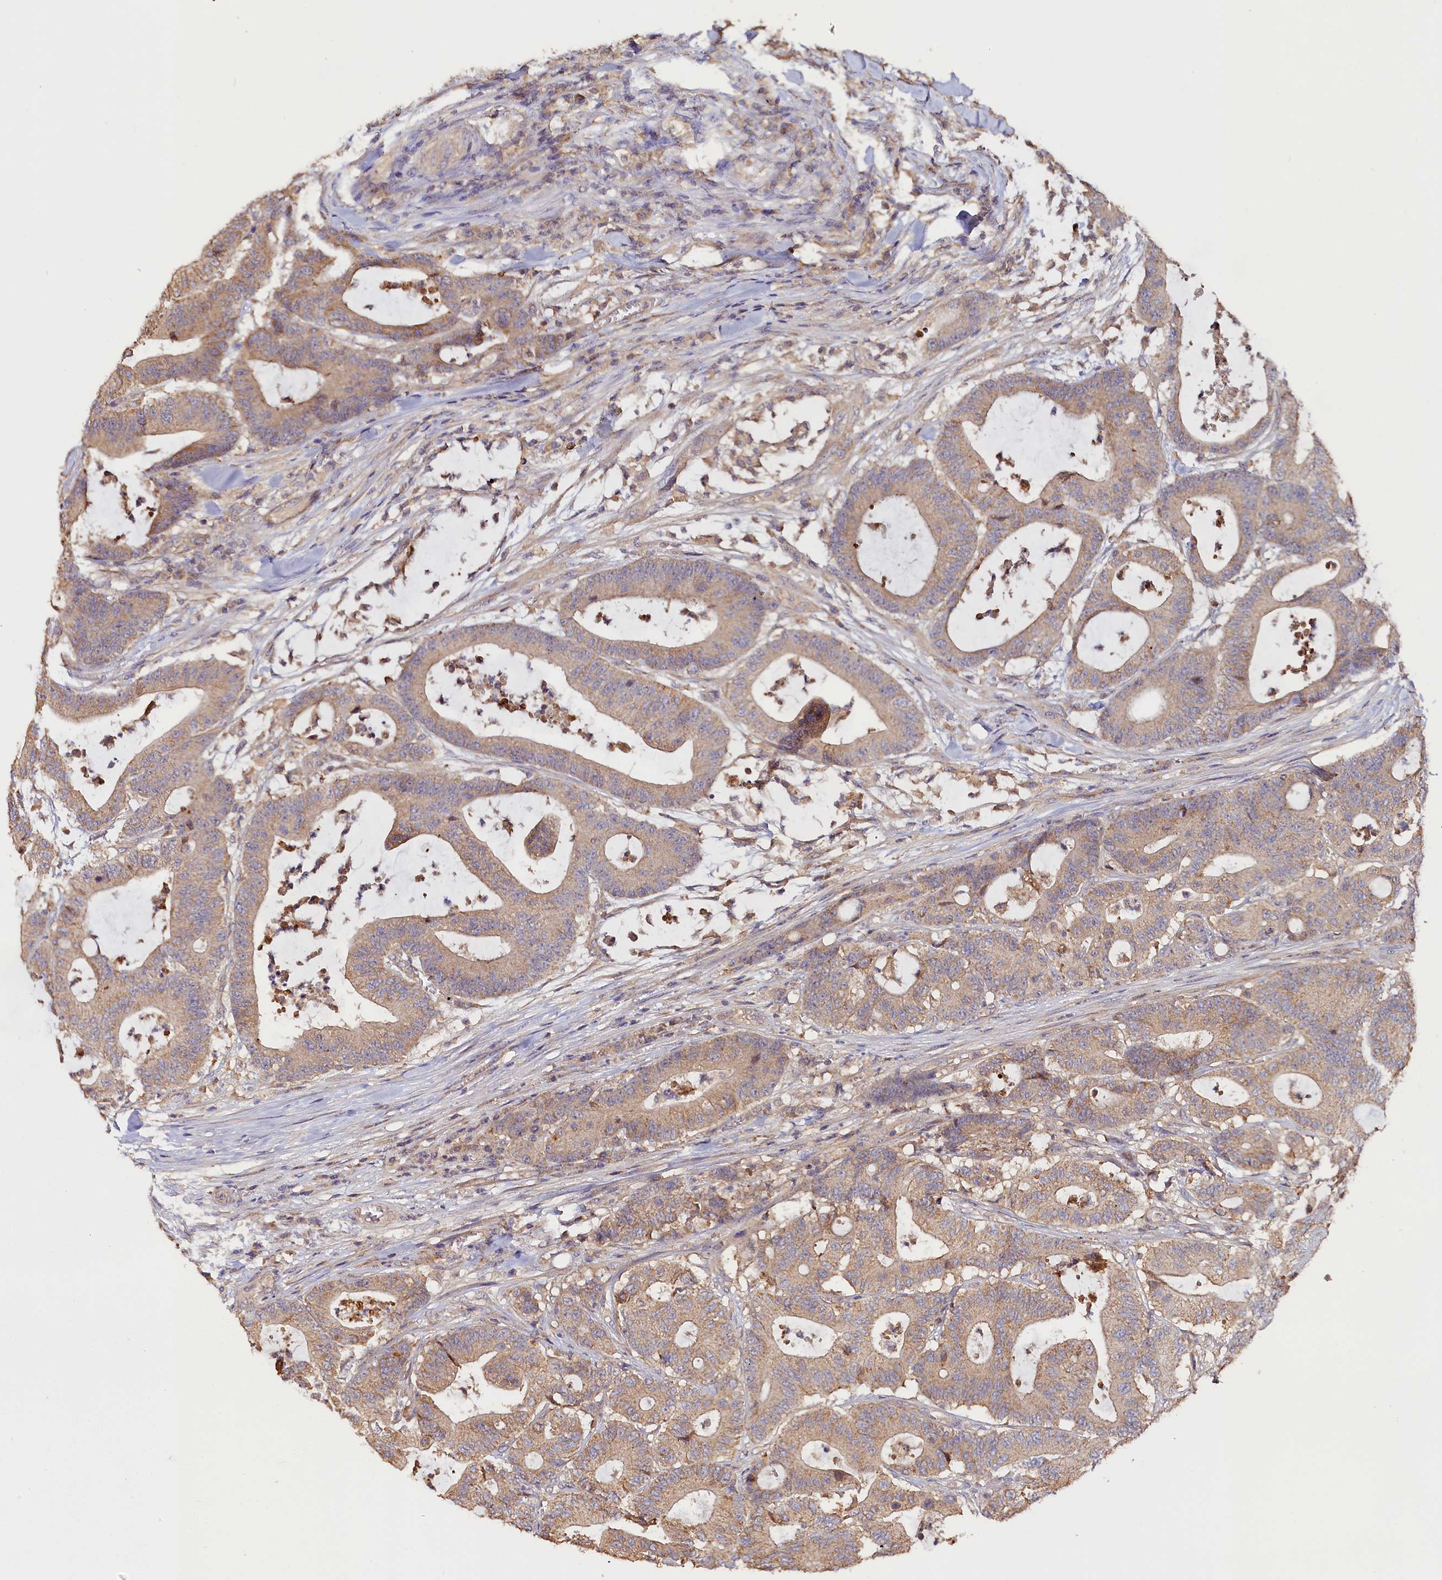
{"staining": {"intensity": "weak", "quantity": ">75%", "location": "cytoplasmic/membranous"}, "tissue": "colorectal cancer", "cell_type": "Tumor cells", "image_type": "cancer", "snomed": [{"axis": "morphology", "description": "Adenocarcinoma, NOS"}, {"axis": "topography", "description": "Colon"}], "caption": "An IHC image of tumor tissue is shown. Protein staining in brown shows weak cytoplasmic/membranous positivity in colorectal cancer within tumor cells.", "gene": "KATNB1", "patient": {"sex": "female", "age": 84}}